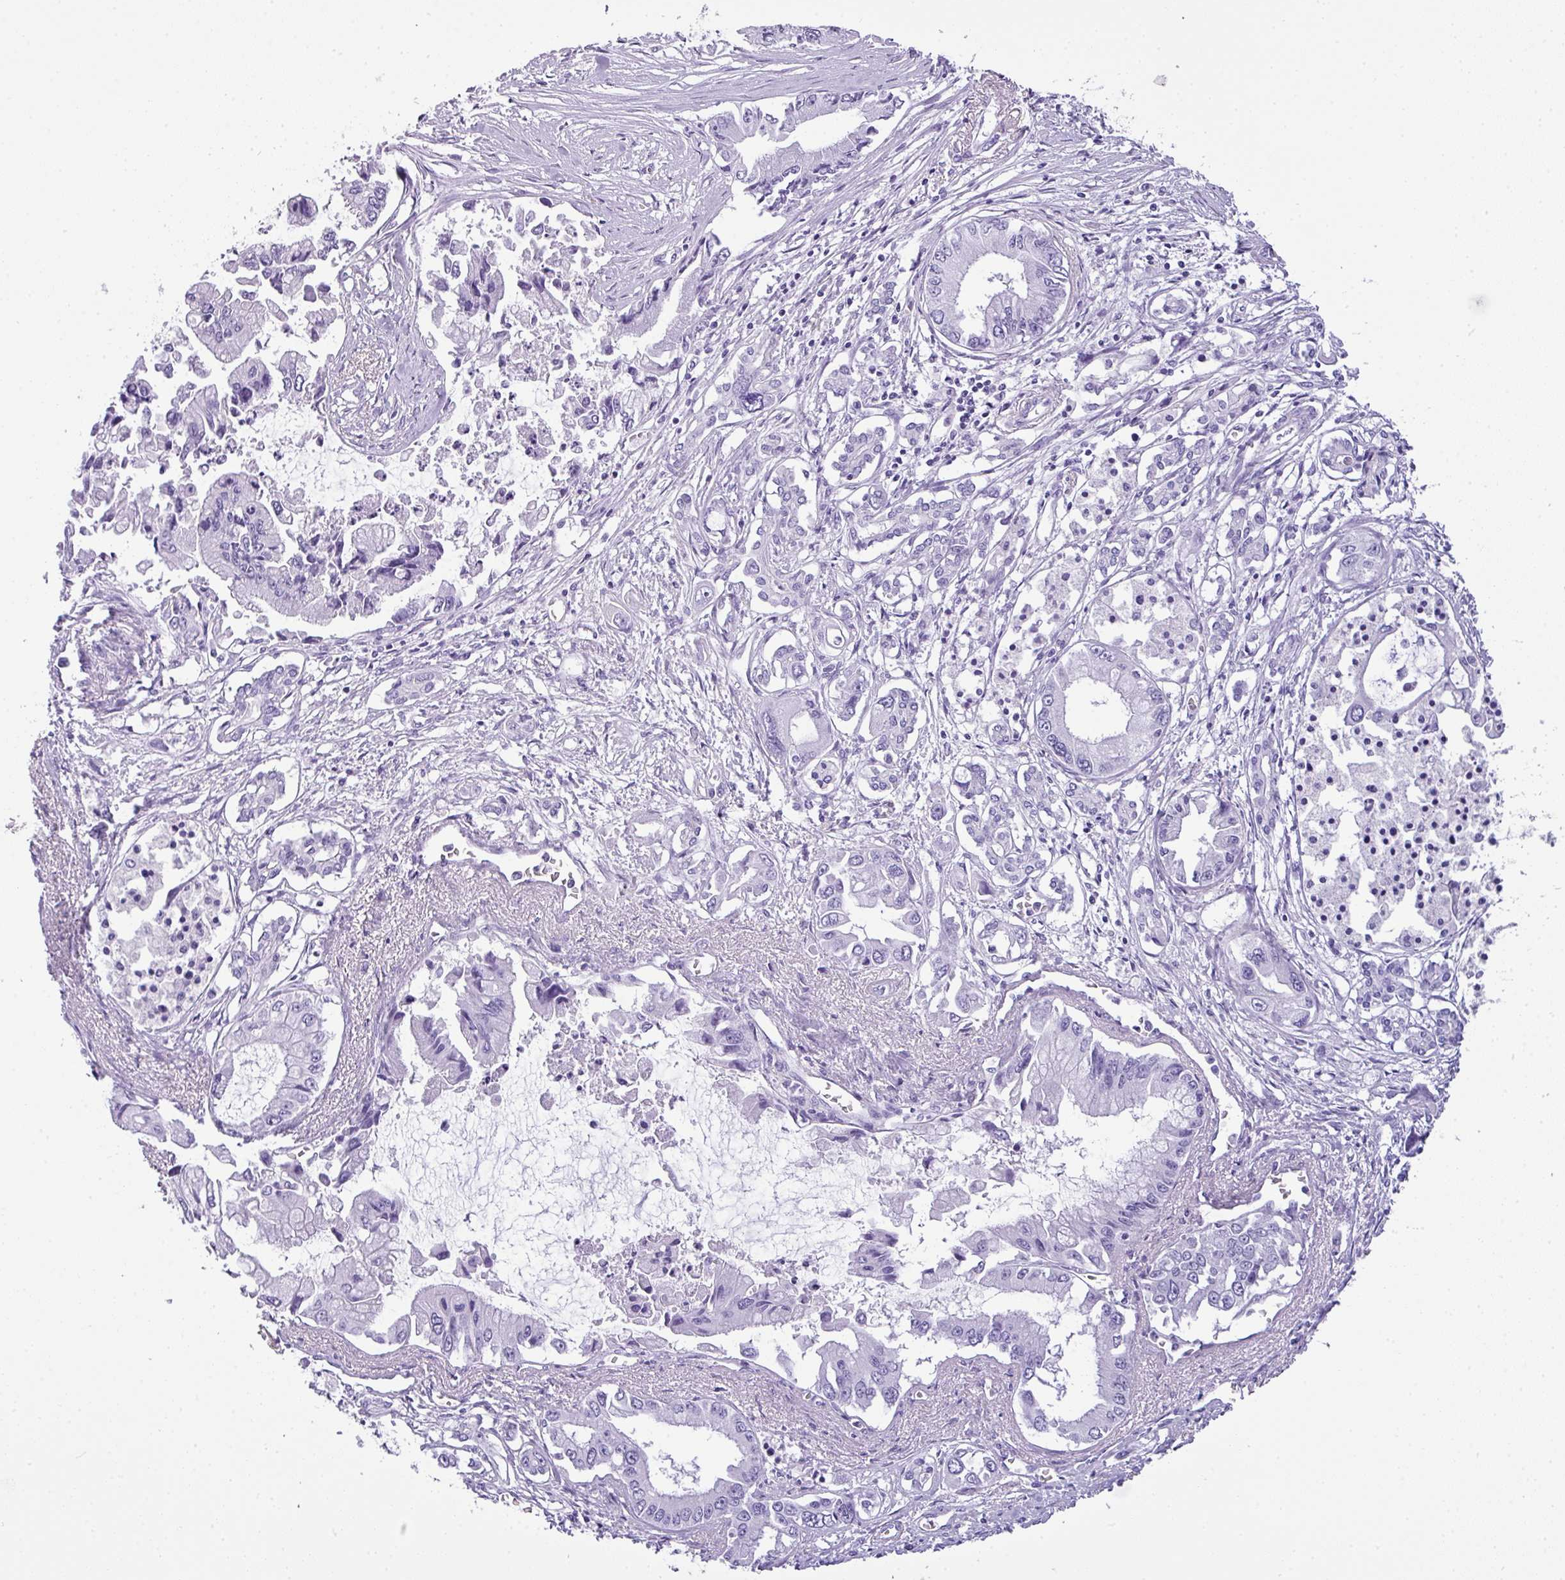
{"staining": {"intensity": "negative", "quantity": "none", "location": "none"}, "tissue": "pancreatic cancer", "cell_type": "Tumor cells", "image_type": "cancer", "snomed": [{"axis": "morphology", "description": "Adenocarcinoma, NOS"}, {"axis": "topography", "description": "Pancreas"}], "caption": "An immunohistochemistry (IHC) photomicrograph of pancreatic adenocarcinoma is shown. There is no staining in tumor cells of pancreatic adenocarcinoma. Brightfield microscopy of IHC stained with DAB (3,3'-diaminobenzidine) (brown) and hematoxylin (blue), captured at high magnification.", "gene": "TNP1", "patient": {"sex": "male", "age": 84}}